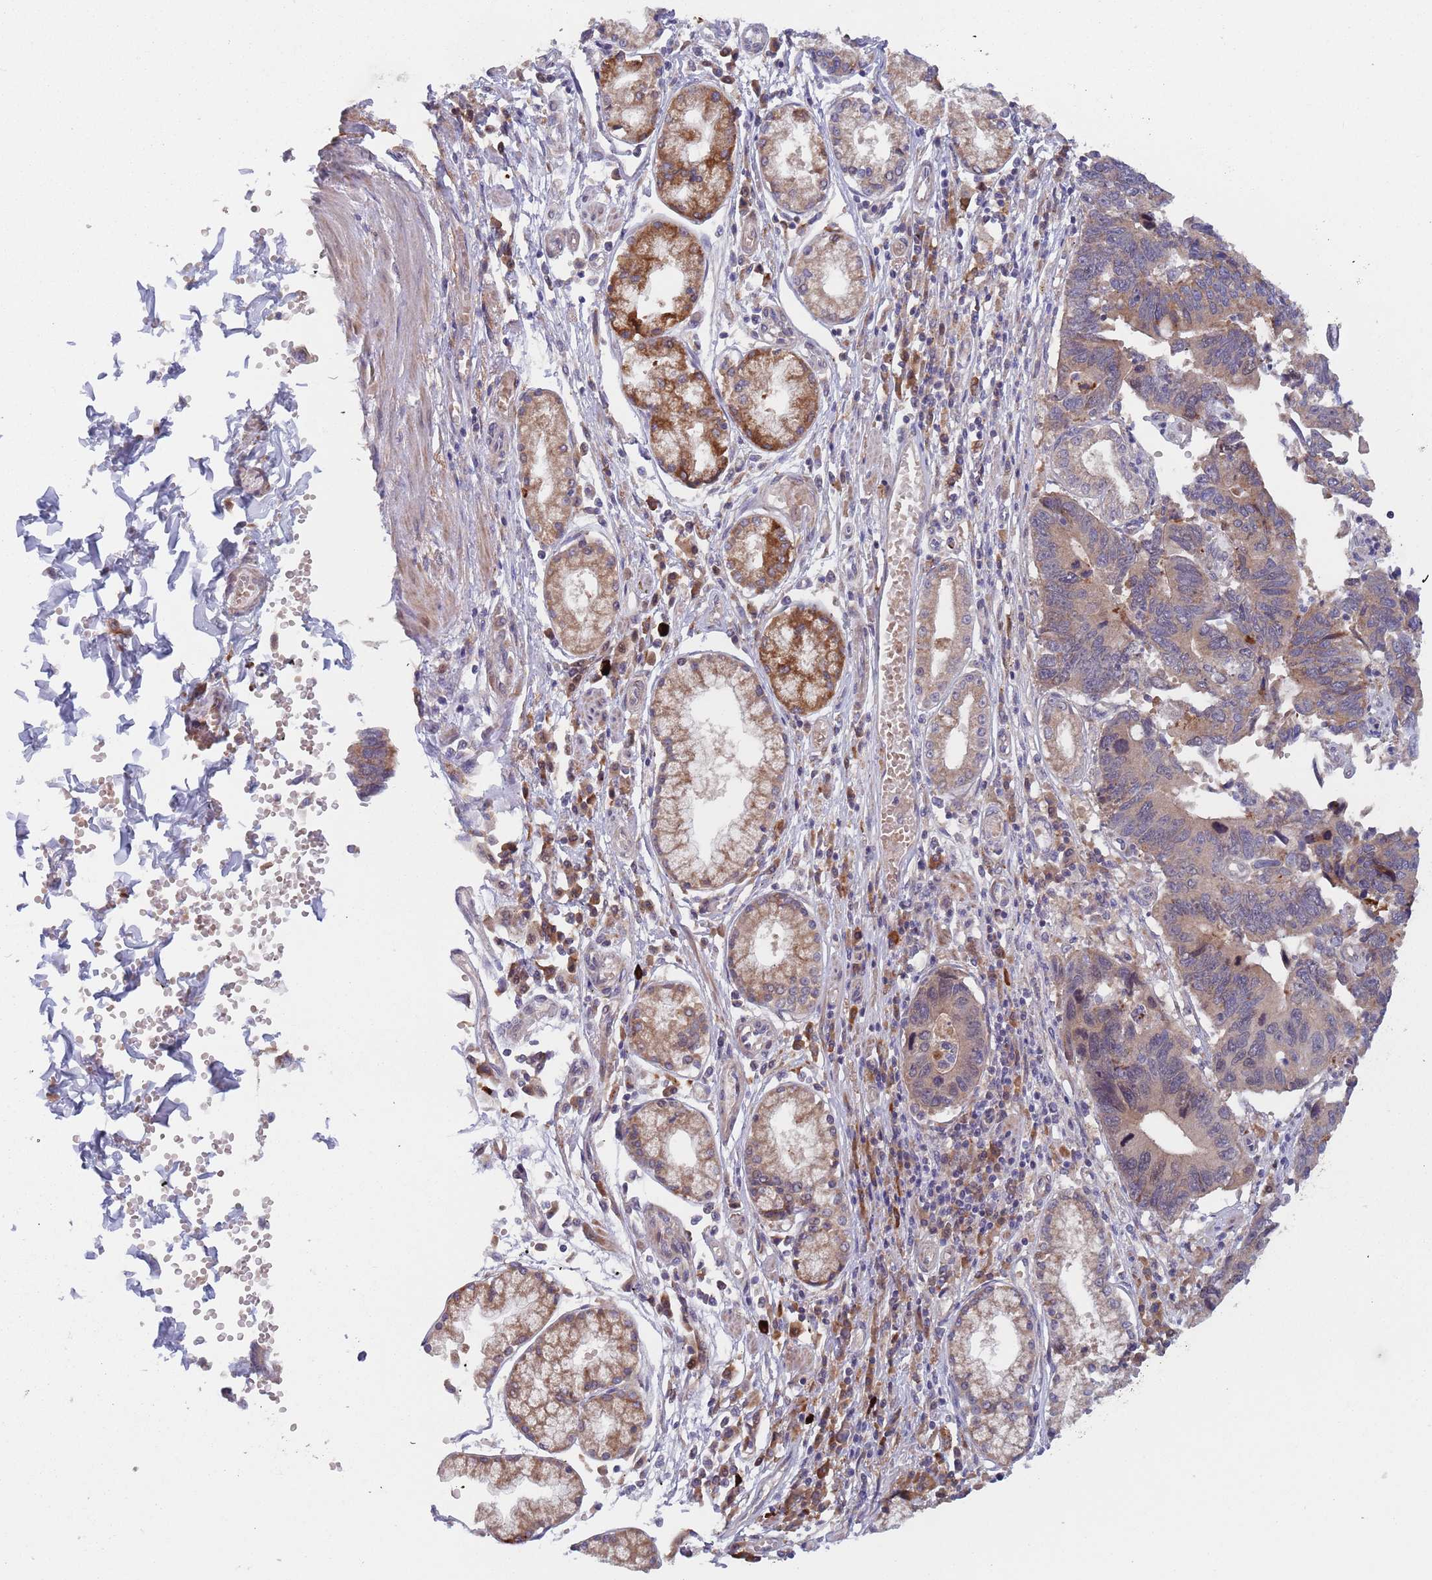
{"staining": {"intensity": "weak", "quantity": "25%-75%", "location": "cytoplasmic/membranous"}, "tissue": "stomach cancer", "cell_type": "Tumor cells", "image_type": "cancer", "snomed": [{"axis": "morphology", "description": "Adenocarcinoma, NOS"}, {"axis": "topography", "description": "Stomach"}], "caption": "Immunohistochemistry (DAB) staining of human stomach adenocarcinoma exhibits weak cytoplasmic/membranous protein staining in approximately 25%-75% of tumor cells.", "gene": "ZNF140", "patient": {"sex": "male", "age": 59}}